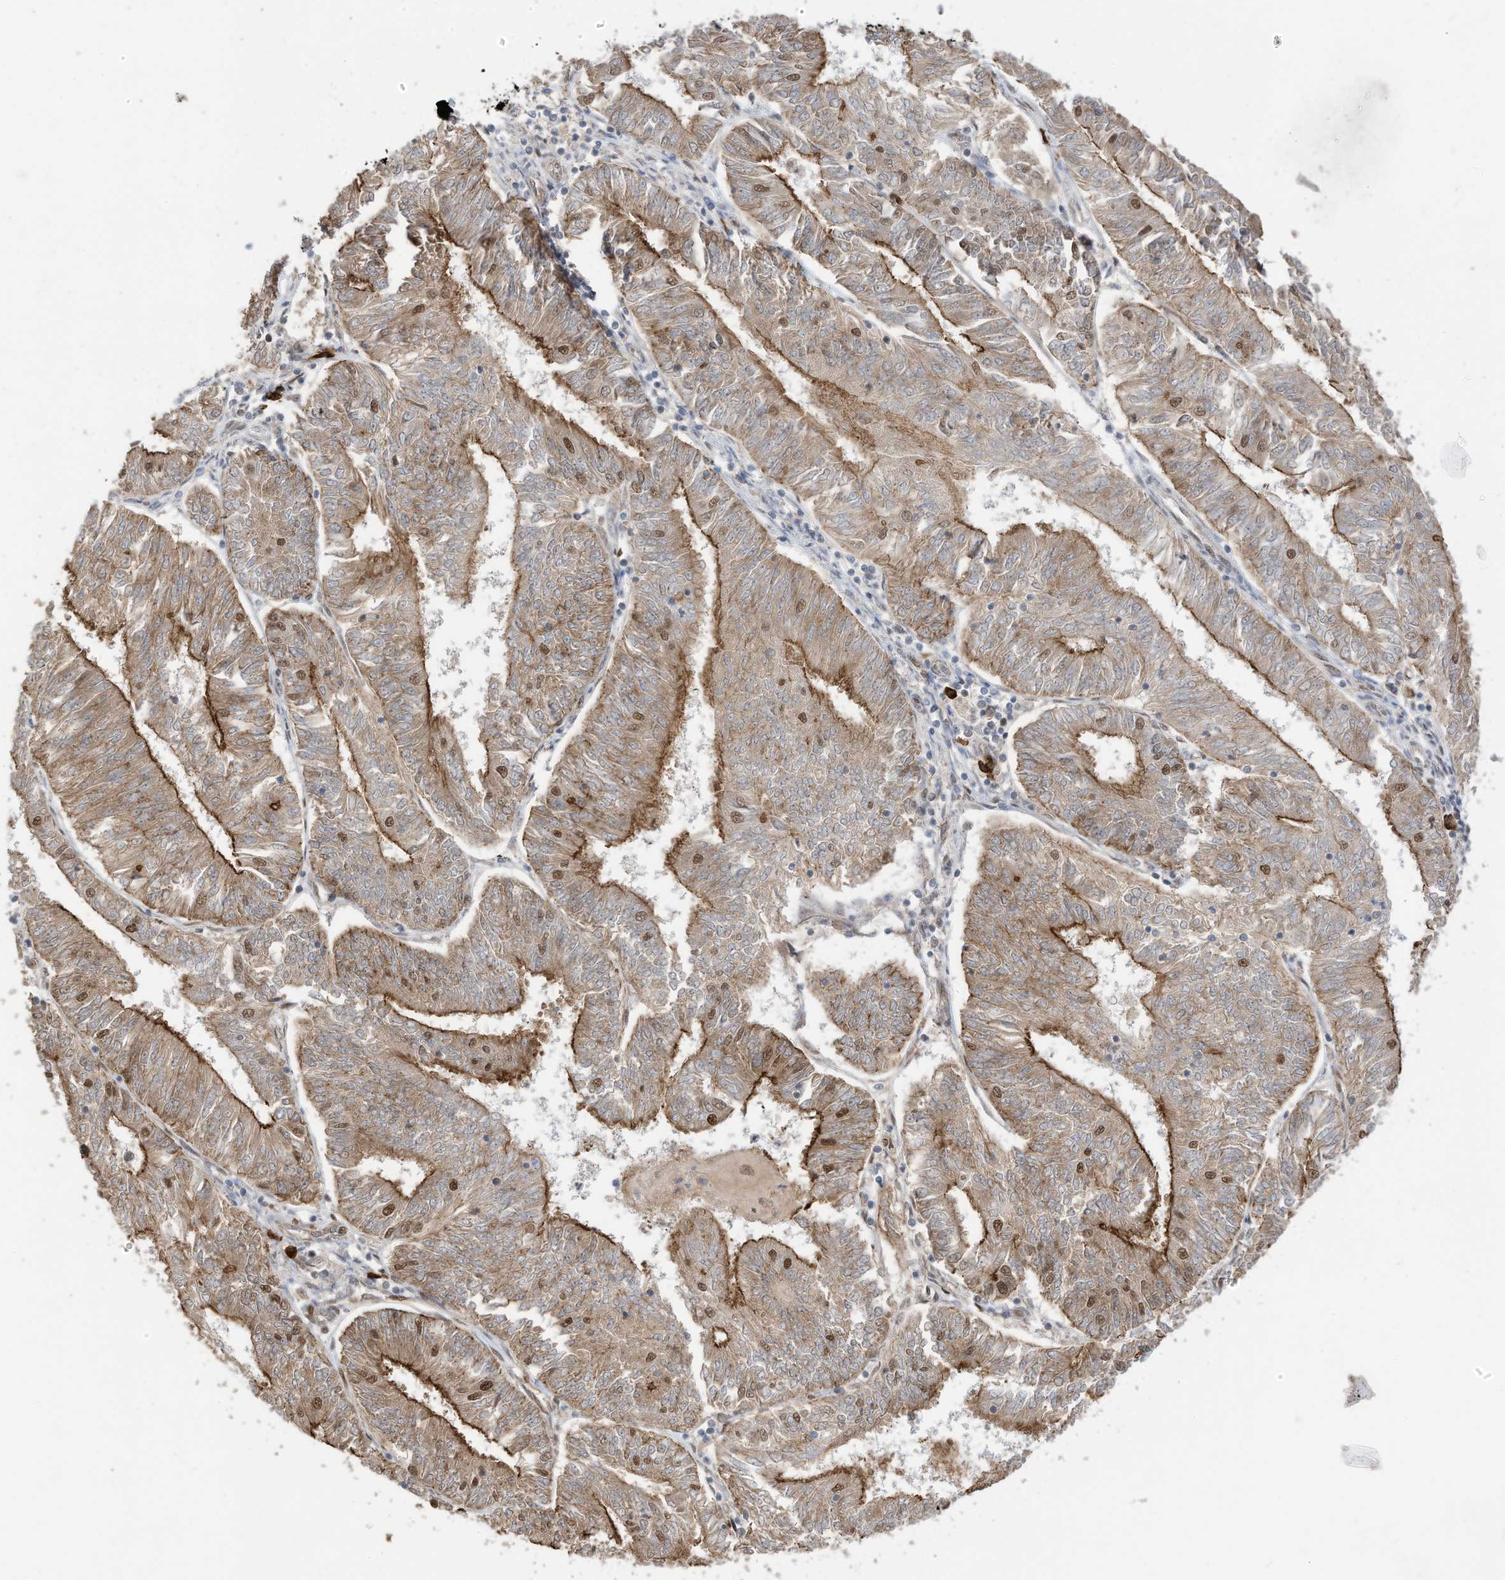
{"staining": {"intensity": "moderate", "quantity": "25%-75%", "location": "cytoplasmic/membranous,nuclear"}, "tissue": "endometrial cancer", "cell_type": "Tumor cells", "image_type": "cancer", "snomed": [{"axis": "morphology", "description": "Adenocarcinoma, NOS"}, {"axis": "topography", "description": "Endometrium"}], "caption": "The immunohistochemical stain labels moderate cytoplasmic/membranous and nuclear expression in tumor cells of endometrial adenocarcinoma tissue.", "gene": "ZNF195", "patient": {"sex": "female", "age": 58}}